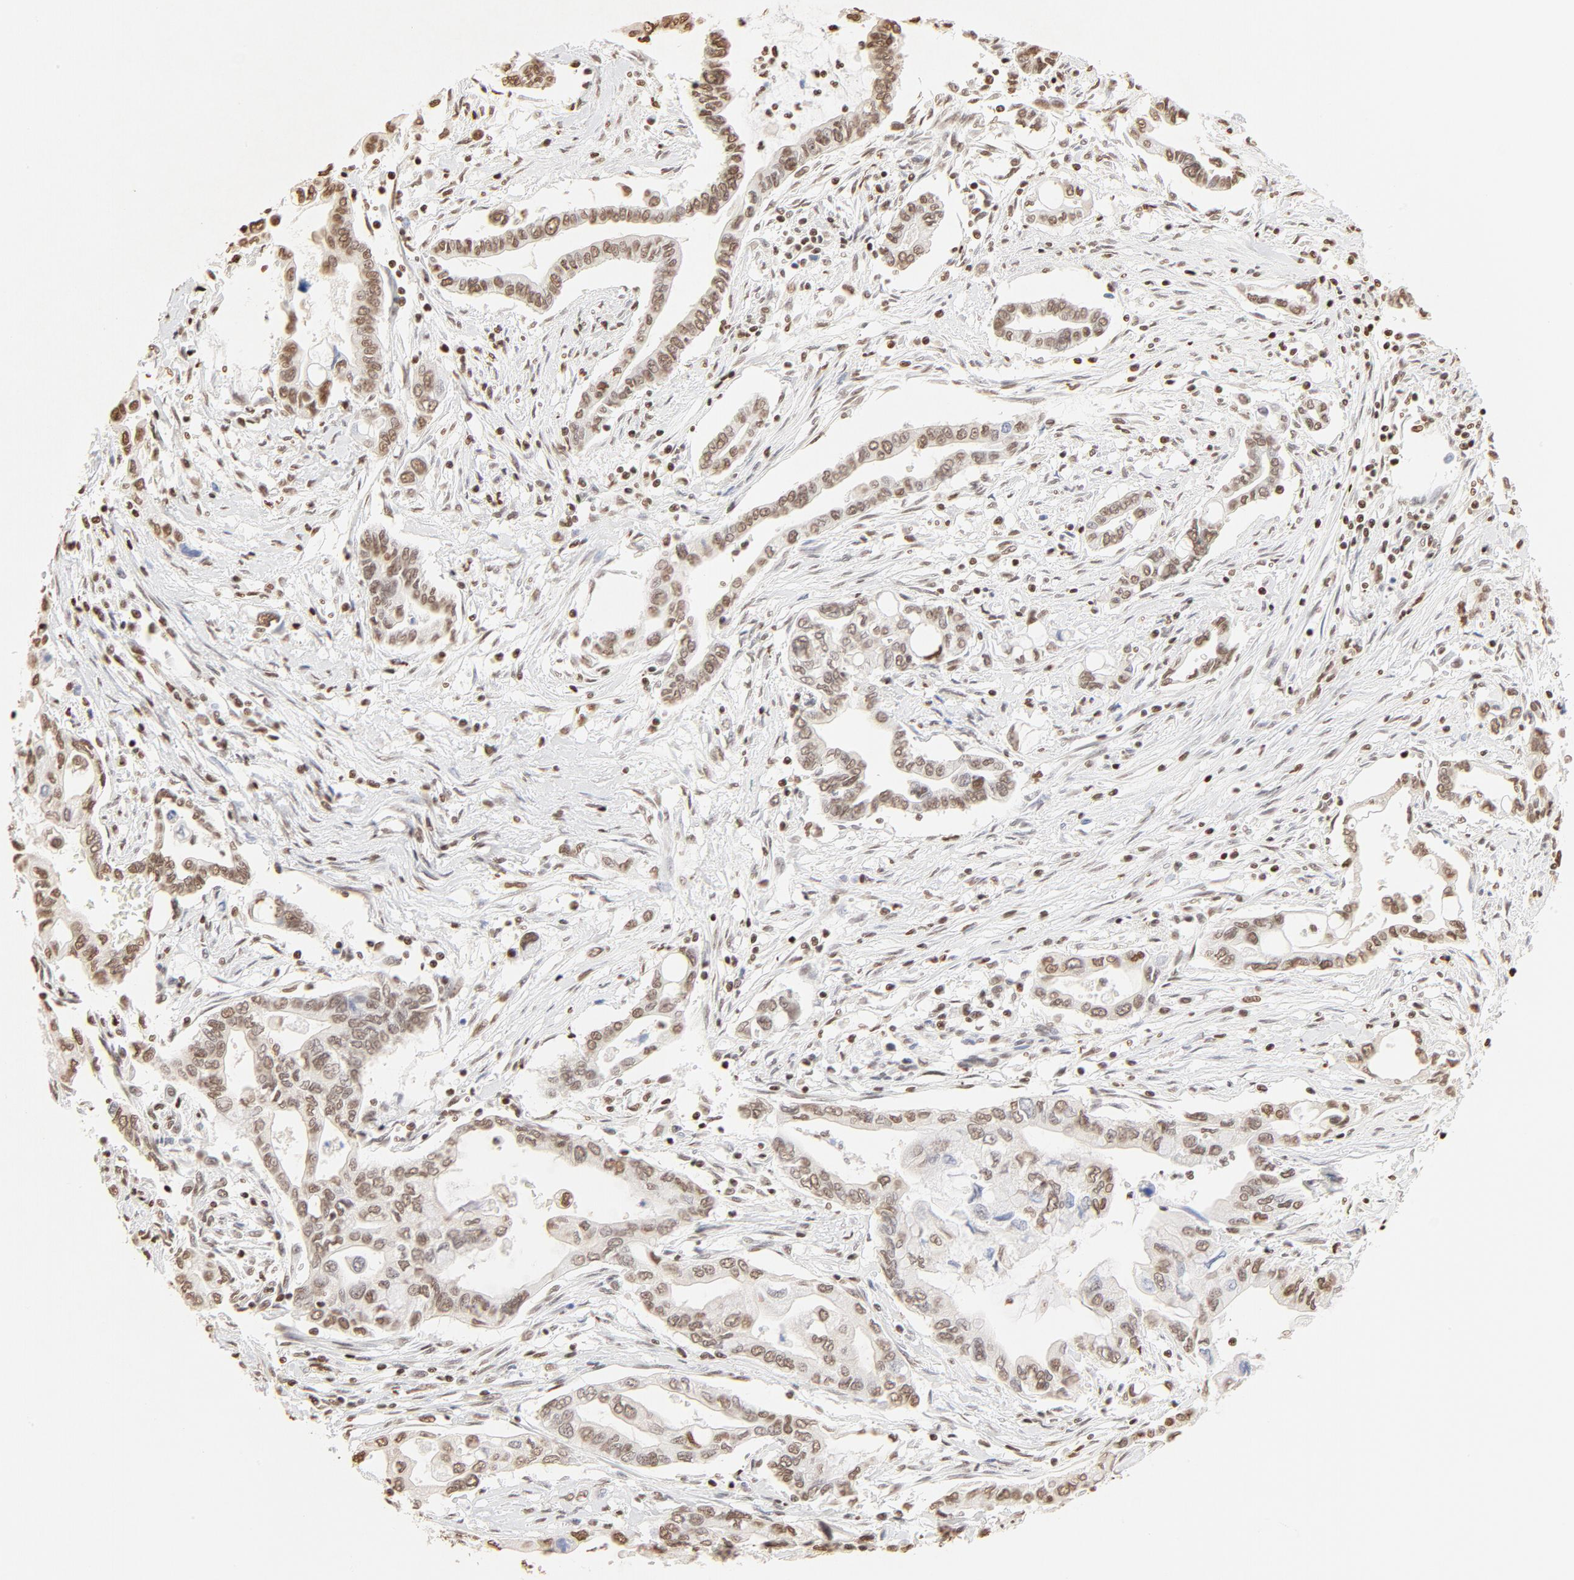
{"staining": {"intensity": "moderate", "quantity": ">75%", "location": "nuclear"}, "tissue": "pancreatic cancer", "cell_type": "Tumor cells", "image_type": "cancer", "snomed": [{"axis": "morphology", "description": "Adenocarcinoma, NOS"}, {"axis": "topography", "description": "Pancreas"}], "caption": "A photomicrograph of human adenocarcinoma (pancreatic) stained for a protein shows moderate nuclear brown staining in tumor cells.", "gene": "ZNF540", "patient": {"sex": "female", "age": 57}}